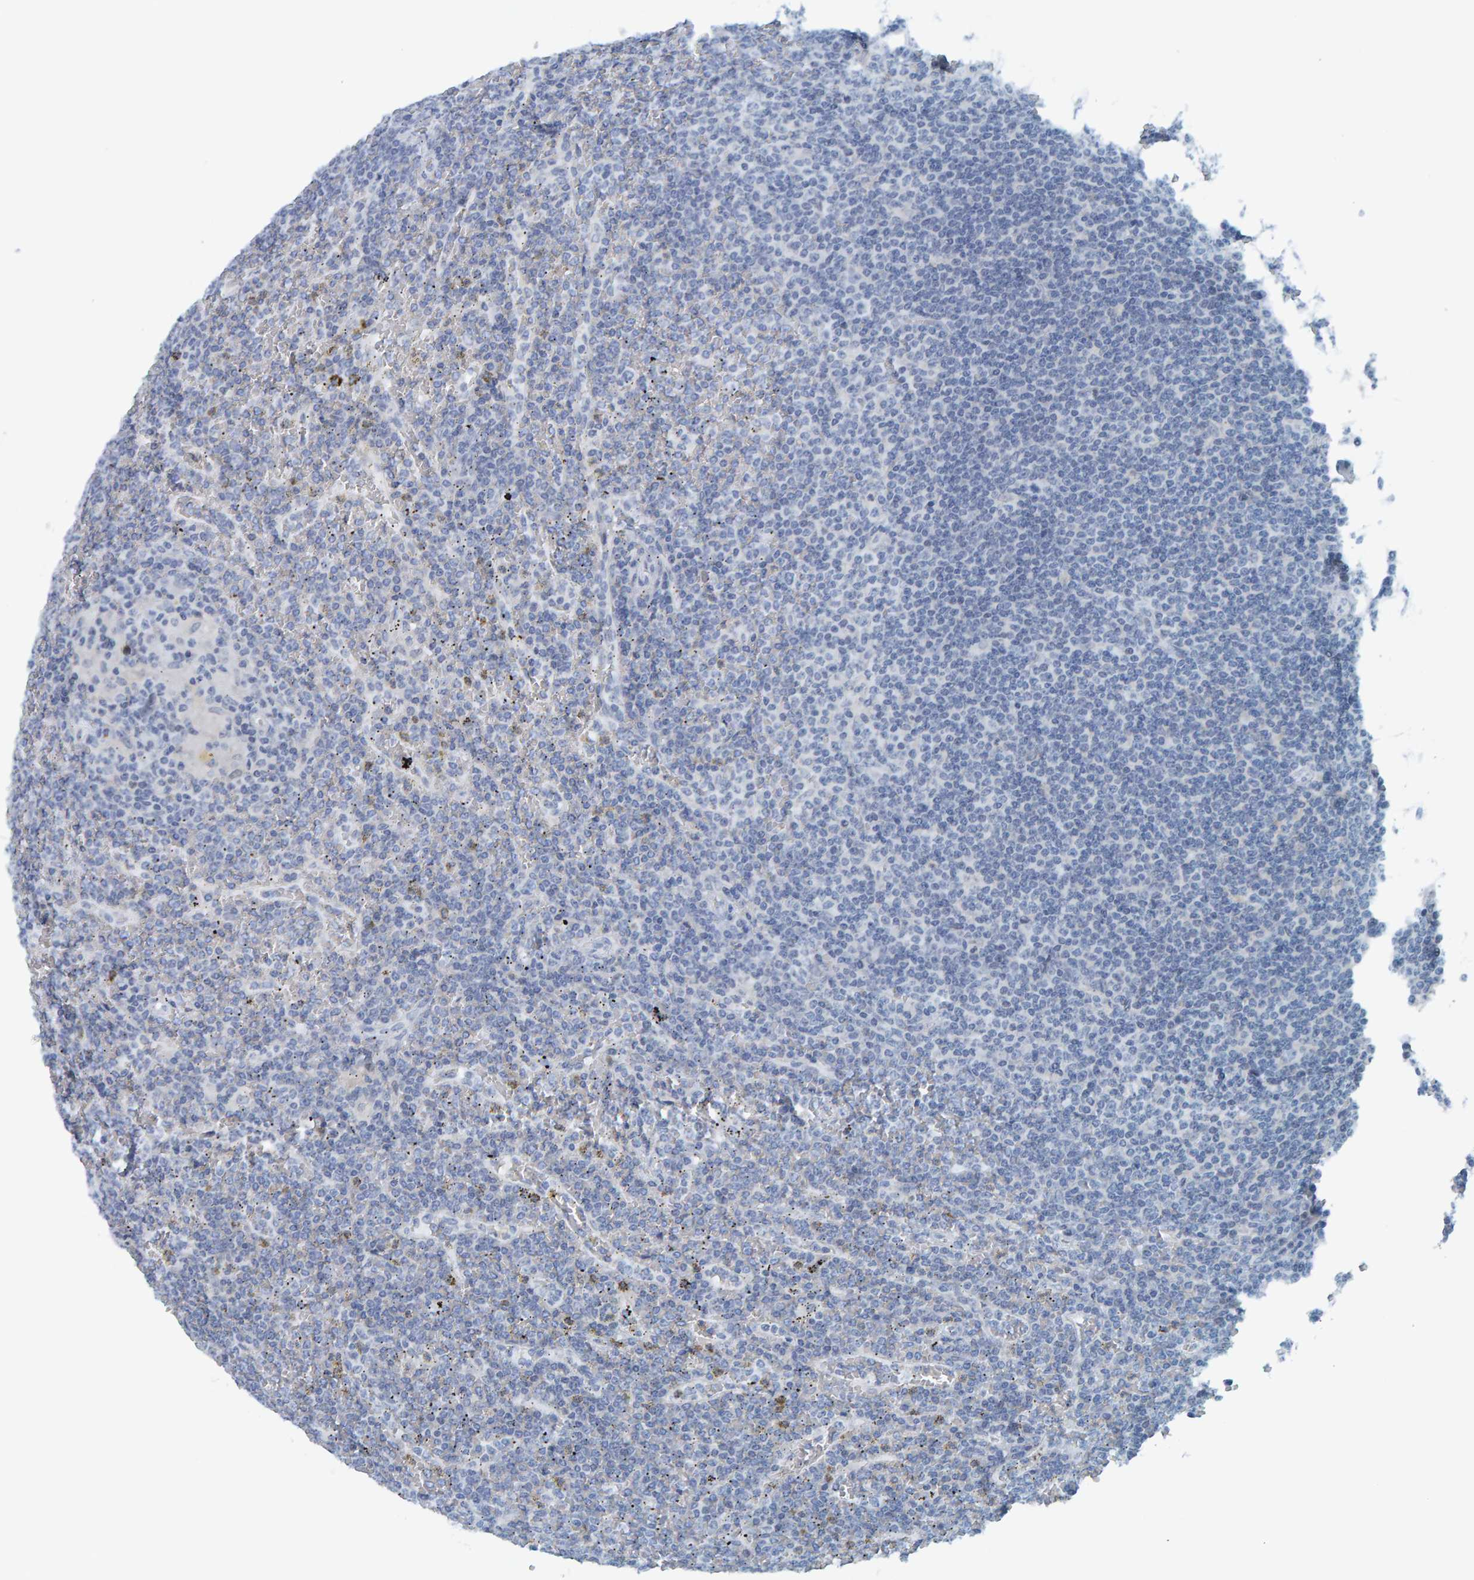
{"staining": {"intensity": "negative", "quantity": "none", "location": "none"}, "tissue": "lymphoma", "cell_type": "Tumor cells", "image_type": "cancer", "snomed": [{"axis": "morphology", "description": "Malignant lymphoma, non-Hodgkin's type, Low grade"}, {"axis": "topography", "description": "Spleen"}], "caption": "Tumor cells are negative for brown protein staining in lymphoma.", "gene": "CNP", "patient": {"sex": "female", "age": 19}}